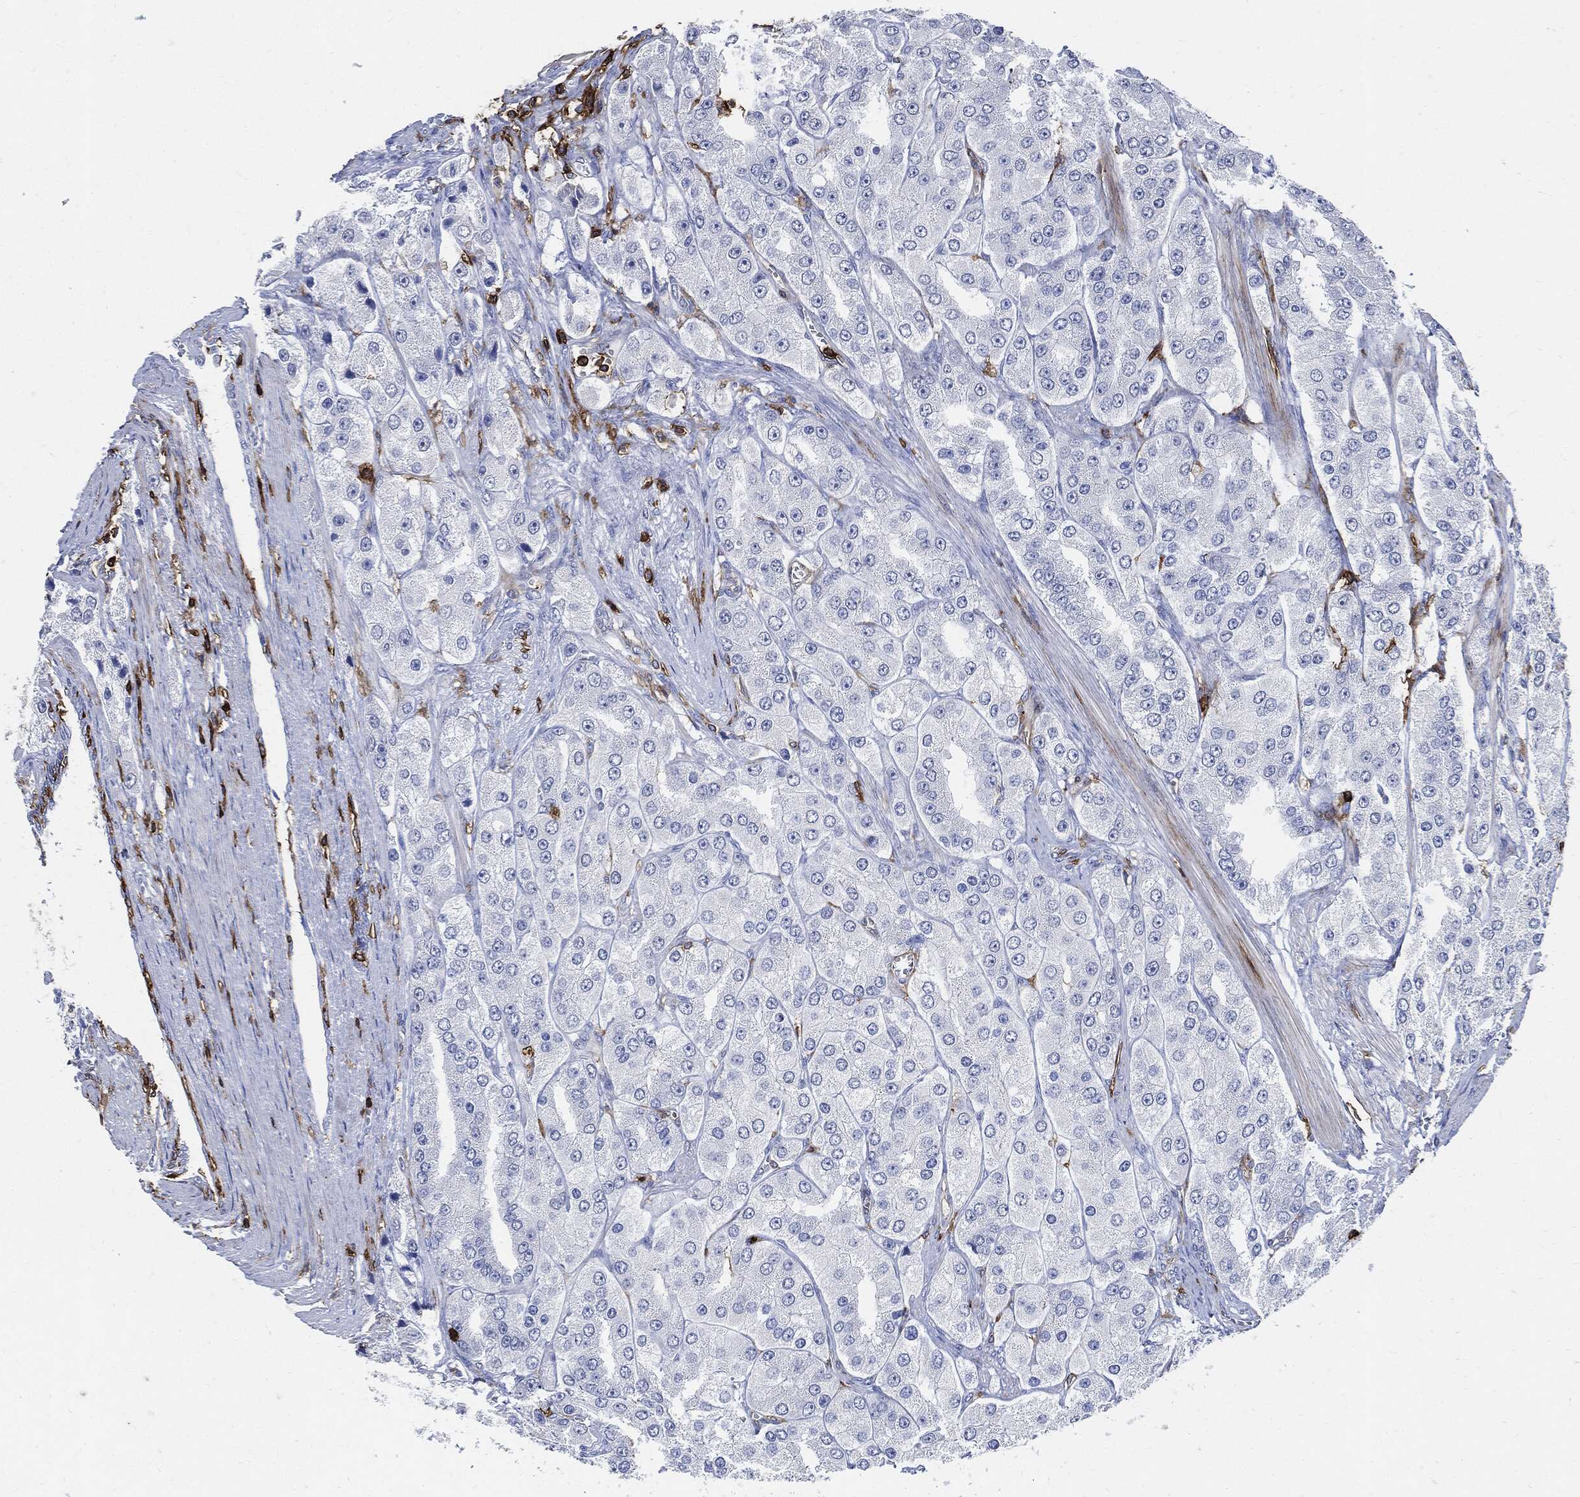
{"staining": {"intensity": "negative", "quantity": "none", "location": "none"}, "tissue": "prostate cancer", "cell_type": "Tumor cells", "image_type": "cancer", "snomed": [{"axis": "morphology", "description": "Adenocarcinoma, Low grade"}, {"axis": "topography", "description": "Prostate"}], "caption": "Immunohistochemistry micrograph of adenocarcinoma (low-grade) (prostate) stained for a protein (brown), which demonstrates no staining in tumor cells.", "gene": "PTPRC", "patient": {"sex": "male", "age": 69}}